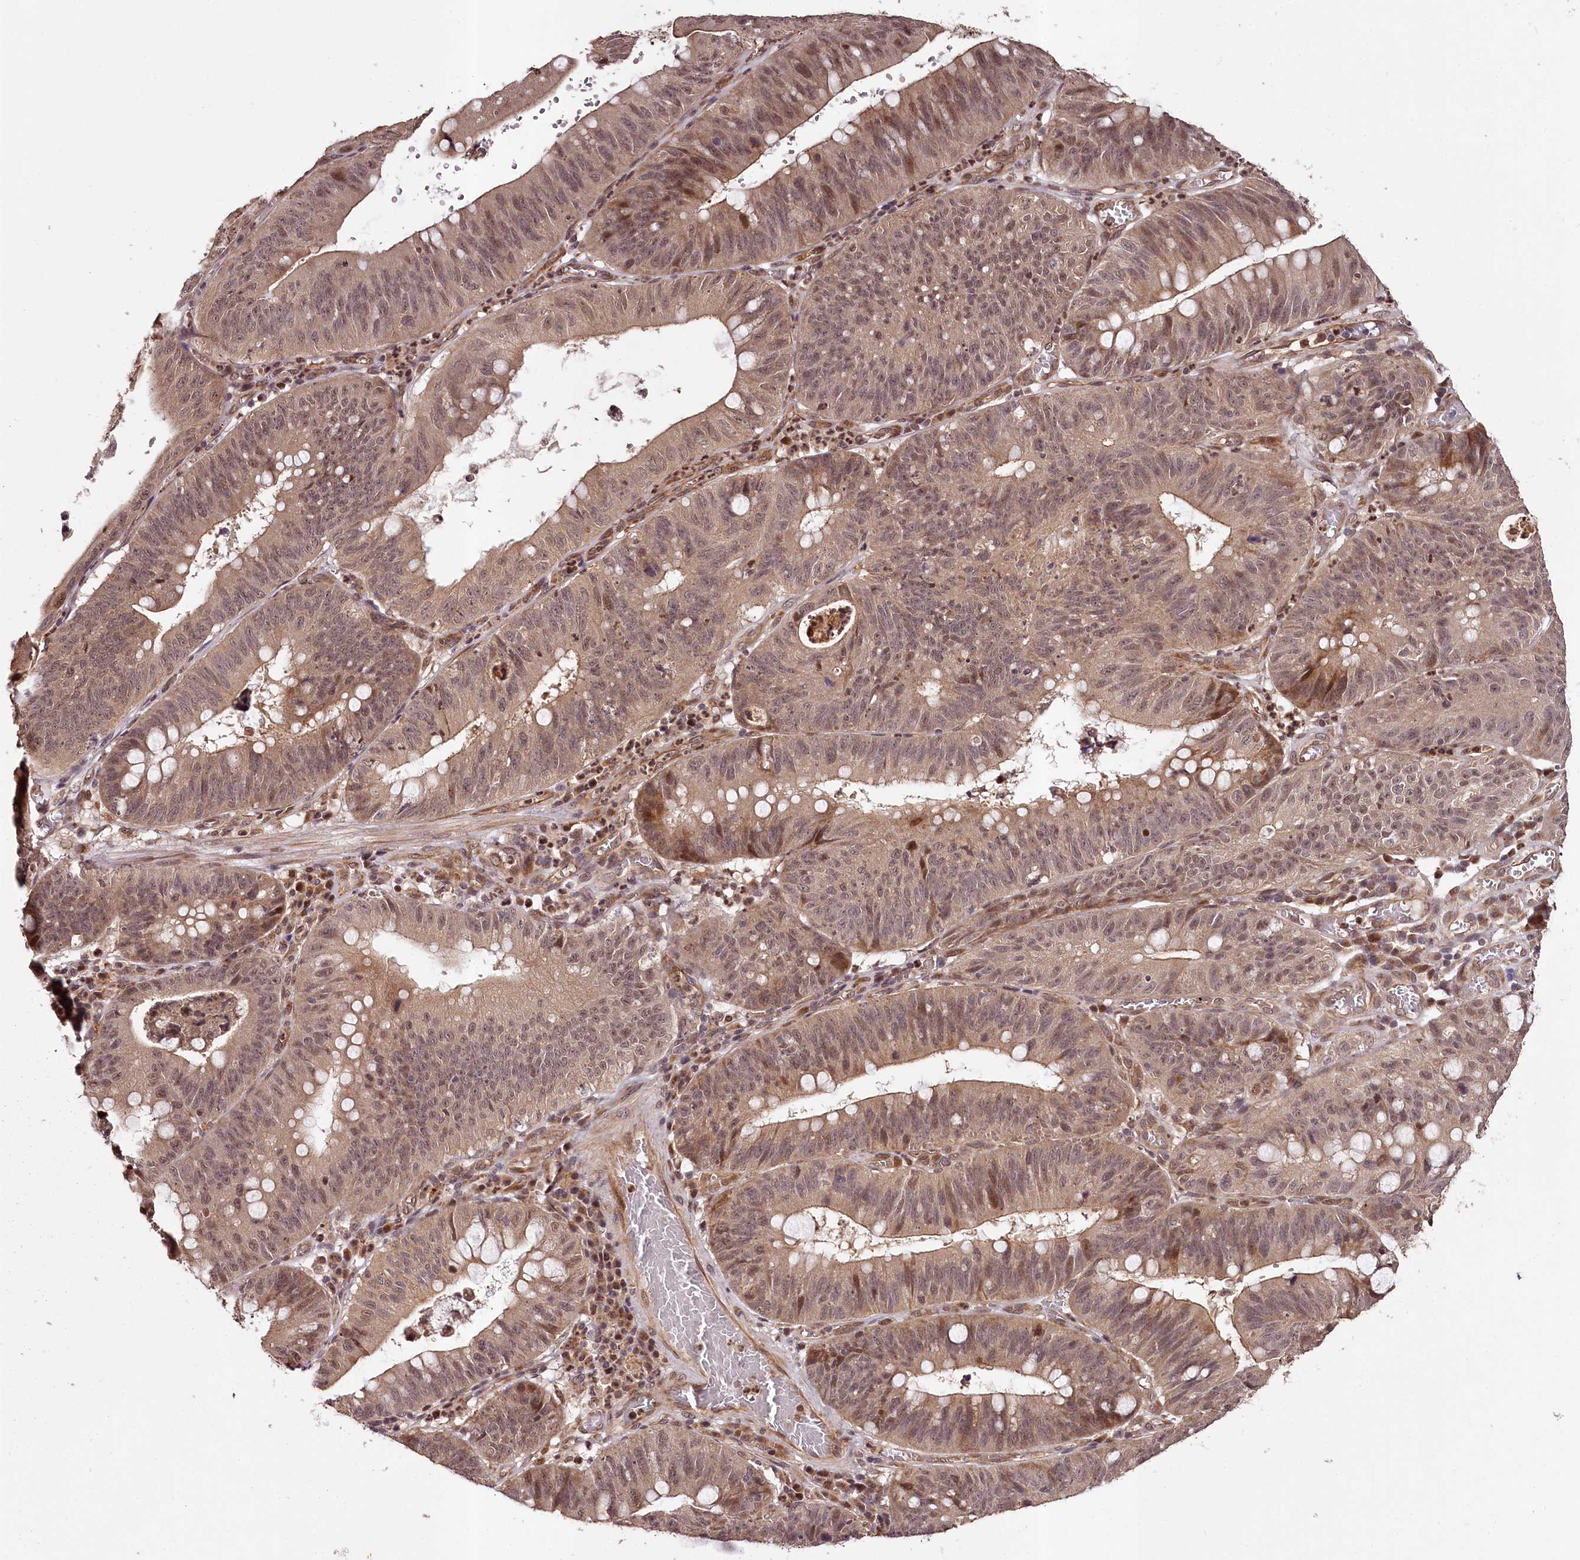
{"staining": {"intensity": "moderate", "quantity": ">75%", "location": "cytoplasmic/membranous,nuclear"}, "tissue": "stomach cancer", "cell_type": "Tumor cells", "image_type": "cancer", "snomed": [{"axis": "morphology", "description": "Adenocarcinoma, NOS"}, {"axis": "topography", "description": "Stomach"}], "caption": "IHC histopathology image of neoplastic tissue: human adenocarcinoma (stomach) stained using IHC reveals medium levels of moderate protein expression localized specifically in the cytoplasmic/membranous and nuclear of tumor cells, appearing as a cytoplasmic/membranous and nuclear brown color.", "gene": "MAML3", "patient": {"sex": "male", "age": 59}}